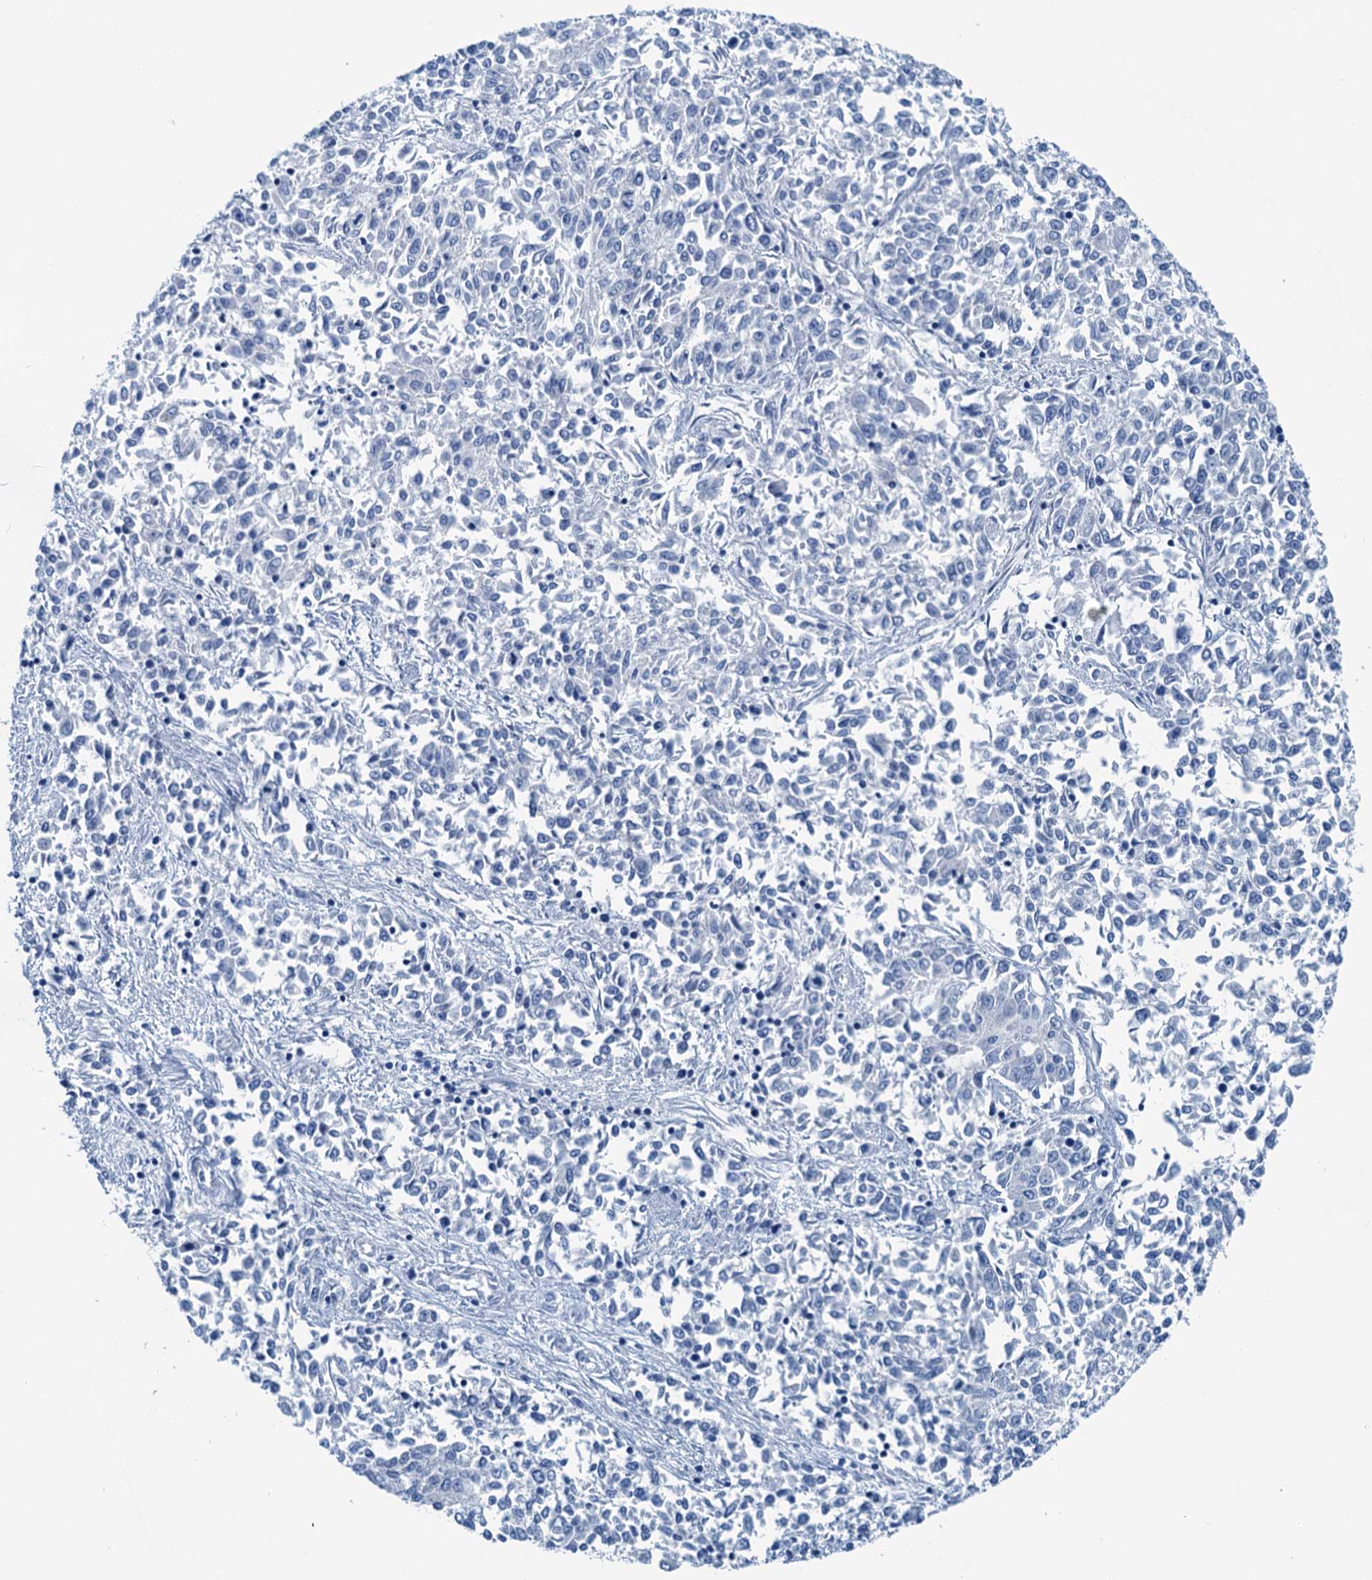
{"staining": {"intensity": "negative", "quantity": "none", "location": "none"}, "tissue": "endometrial cancer", "cell_type": "Tumor cells", "image_type": "cancer", "snomed": [{"axis": "morphology", "description": "Adenocarcinoma, NOS"}, {"axis": "topography", "description": "Endometrium"}], "caption": "This photomicrograph is of adenocarcinoma (endometrial) stained with immunohistochemistry (IHC) to label a protein in brown with the nuclei are counter-stained blue. There is no expression in tumor cells. Brightfield microscopy of immunohistochemistry stained with DAB (brown) and hematoxylin (blue), captured at high magnification.", "gene": "KNDC1", "patient": {"sex": "female", "age": 50}}